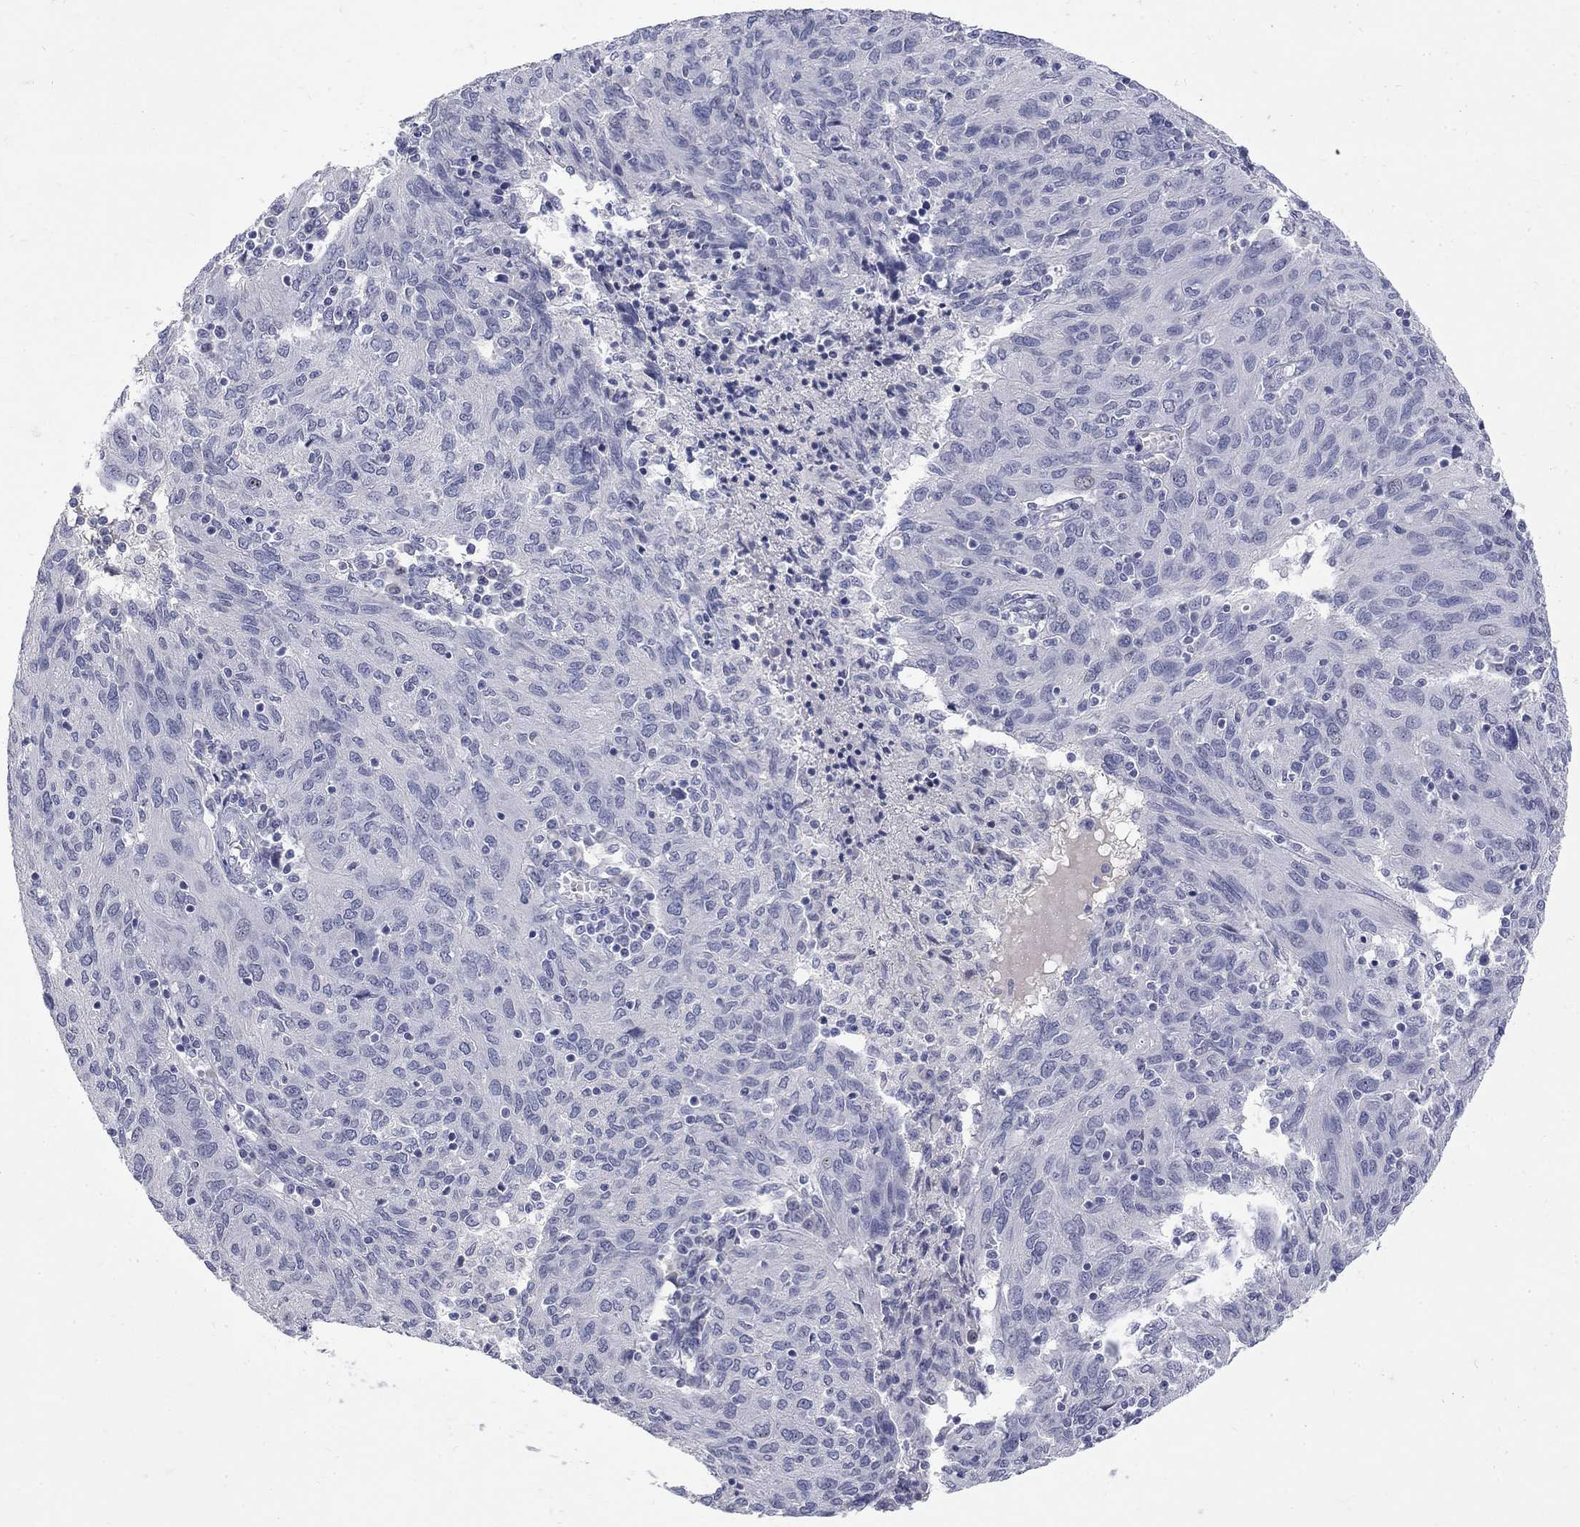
{"staining": {"intensity": "negative", "quantity": "none", "location": "none"}, "tissue": "ovarian cancer", "cell_type": "Tumor cells", "image_type": "cancer", "snomed": [{"axis": "morphology", "description": "Carcinoma, endometroid"}, {"axis": "topography", "description": "Ovary"}], "caption": "IHC photomicrograph of neoplastic tissue: human ovarian cancer stained with DAB reveals no significant protein staining in tumor cells.", "gene": "CTNND2", "patient": {"sex": "female", "age": 50}}